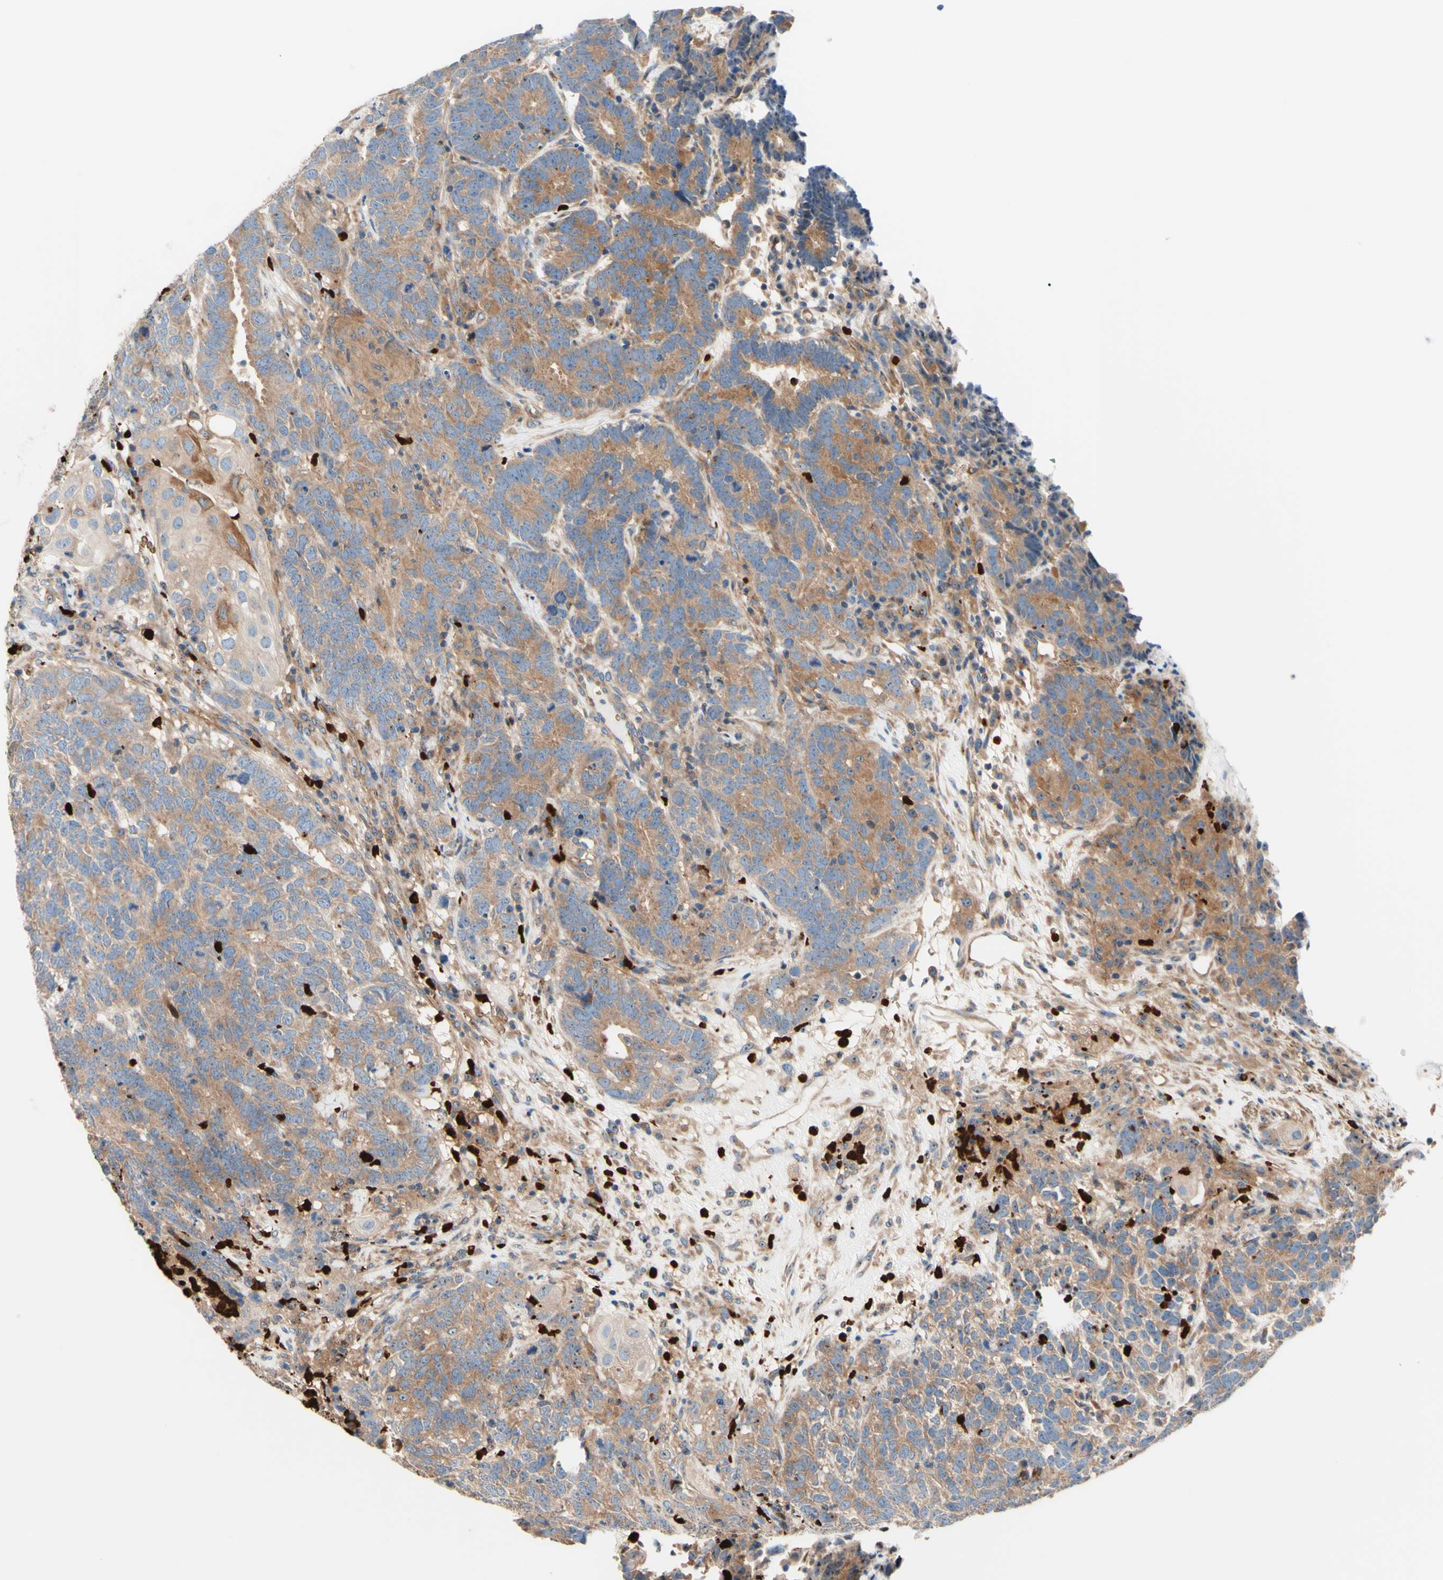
{"staining": {"intensity": "moderate", "quantity": ">75%", "location": "cytoplasmic/membranous"}, "tissue": "testis cancer", "cell_type": "Tumor cells", "image_type": "cancer", "snomed": [{"axis": "morphology", "description": "Carcinoma, Embryonal, NOS"}, {"axis": "topography", "description": "Testis"}], "caption": "This micrograph reveals immunohistochemistry (IHC) staining of human testis cancer, with medium moderate cytoplasmic/membranous staining in about >75% of tumor cells.", "gene": "USP9X", "patient": {"sex": "male", "age": 26}}